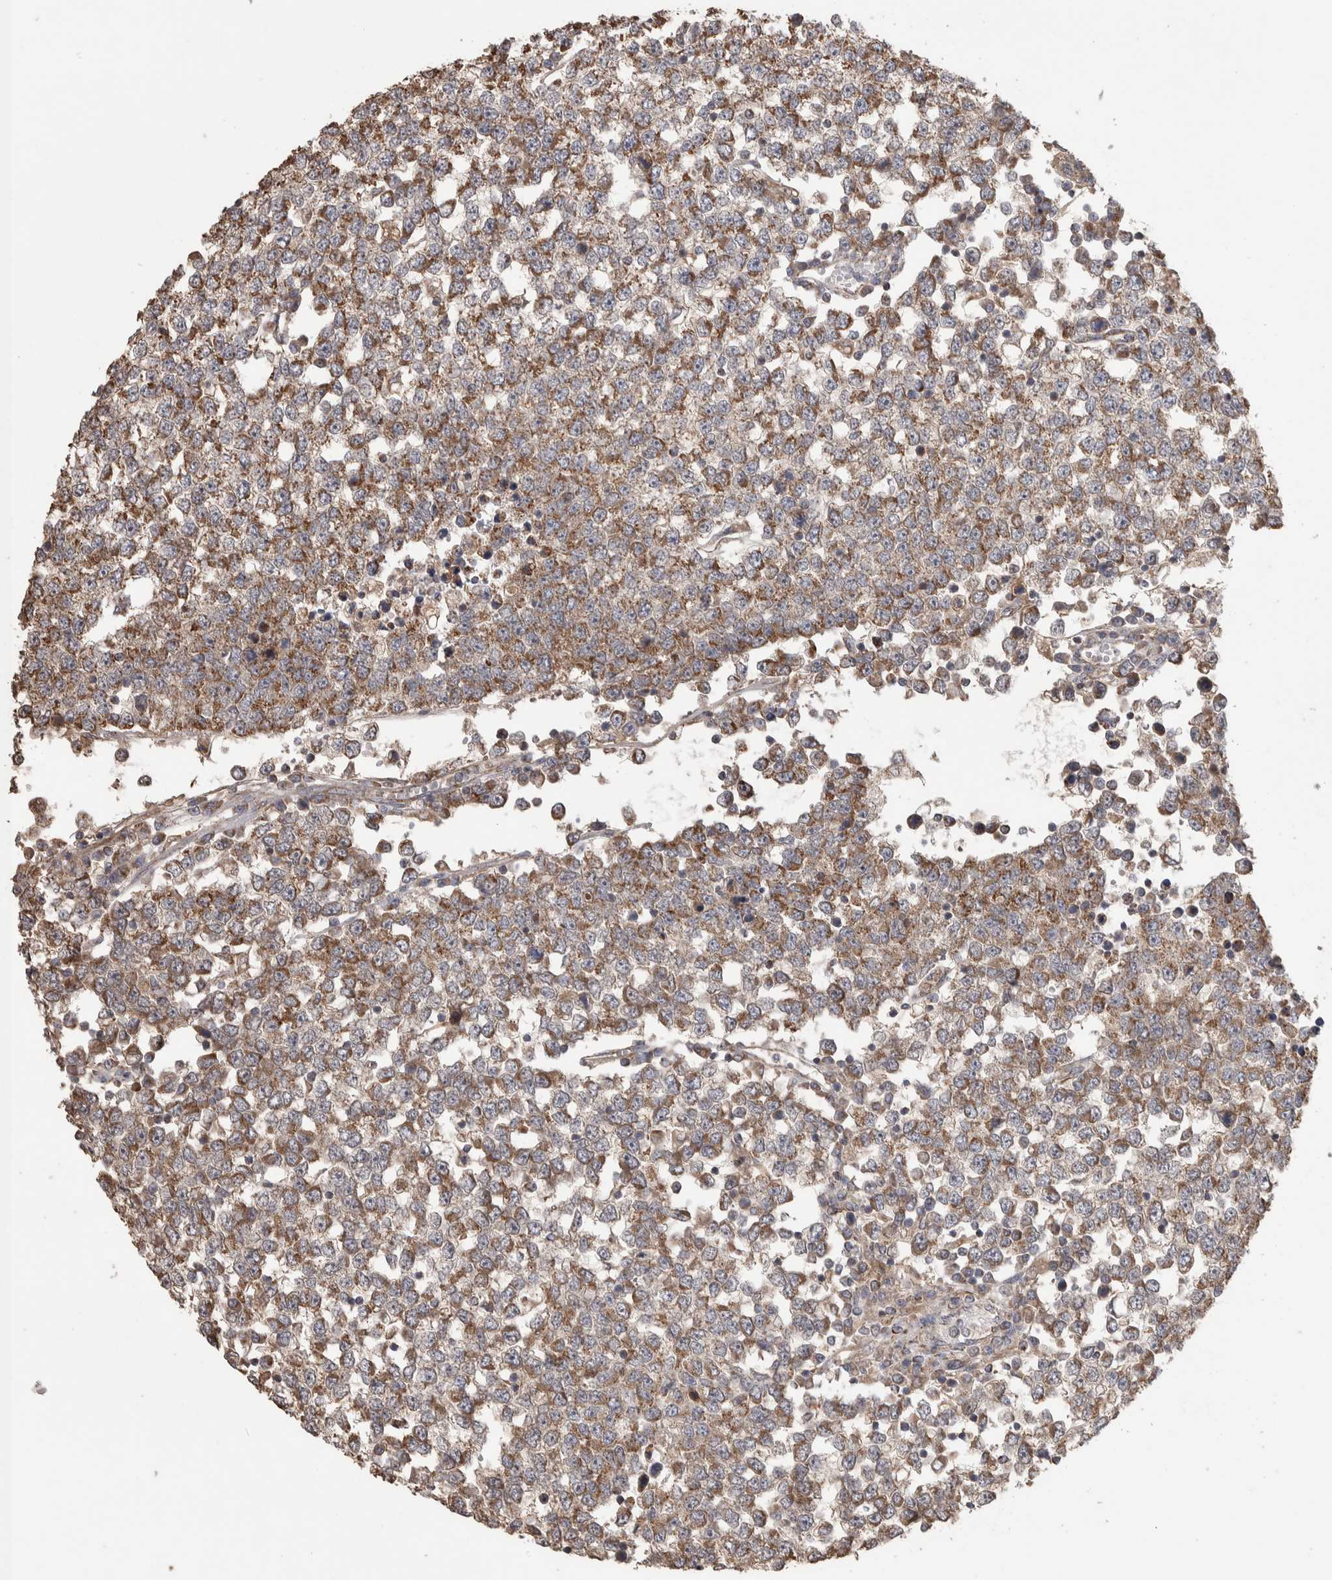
{"staining": {"intensity": "moderate", "quantity": ">75%", "location": "cytoplasmic/membranous"}, "tissue": "testis cancer", "cell_type": "Tumor cells", "image_type": "cancer", "snomed": [{"axis": "morphology", "description": "Seminoma, NOS"}, {"axis": "topography", "description": "Testis"}], "caption": "A high-resolution micrograph shows immunohistochemistry (IHC) staining of testis cancer, which shows moderate cytoplasmic/membranous expression in approximately >75% of tumor cells. The staining is performed using DAB brown chromogen to label protein expression. The nuclei are counter-stained blue using hematoxylin.", "gene": "SCO1", "patient": {"sex": "male", "age": 65}}